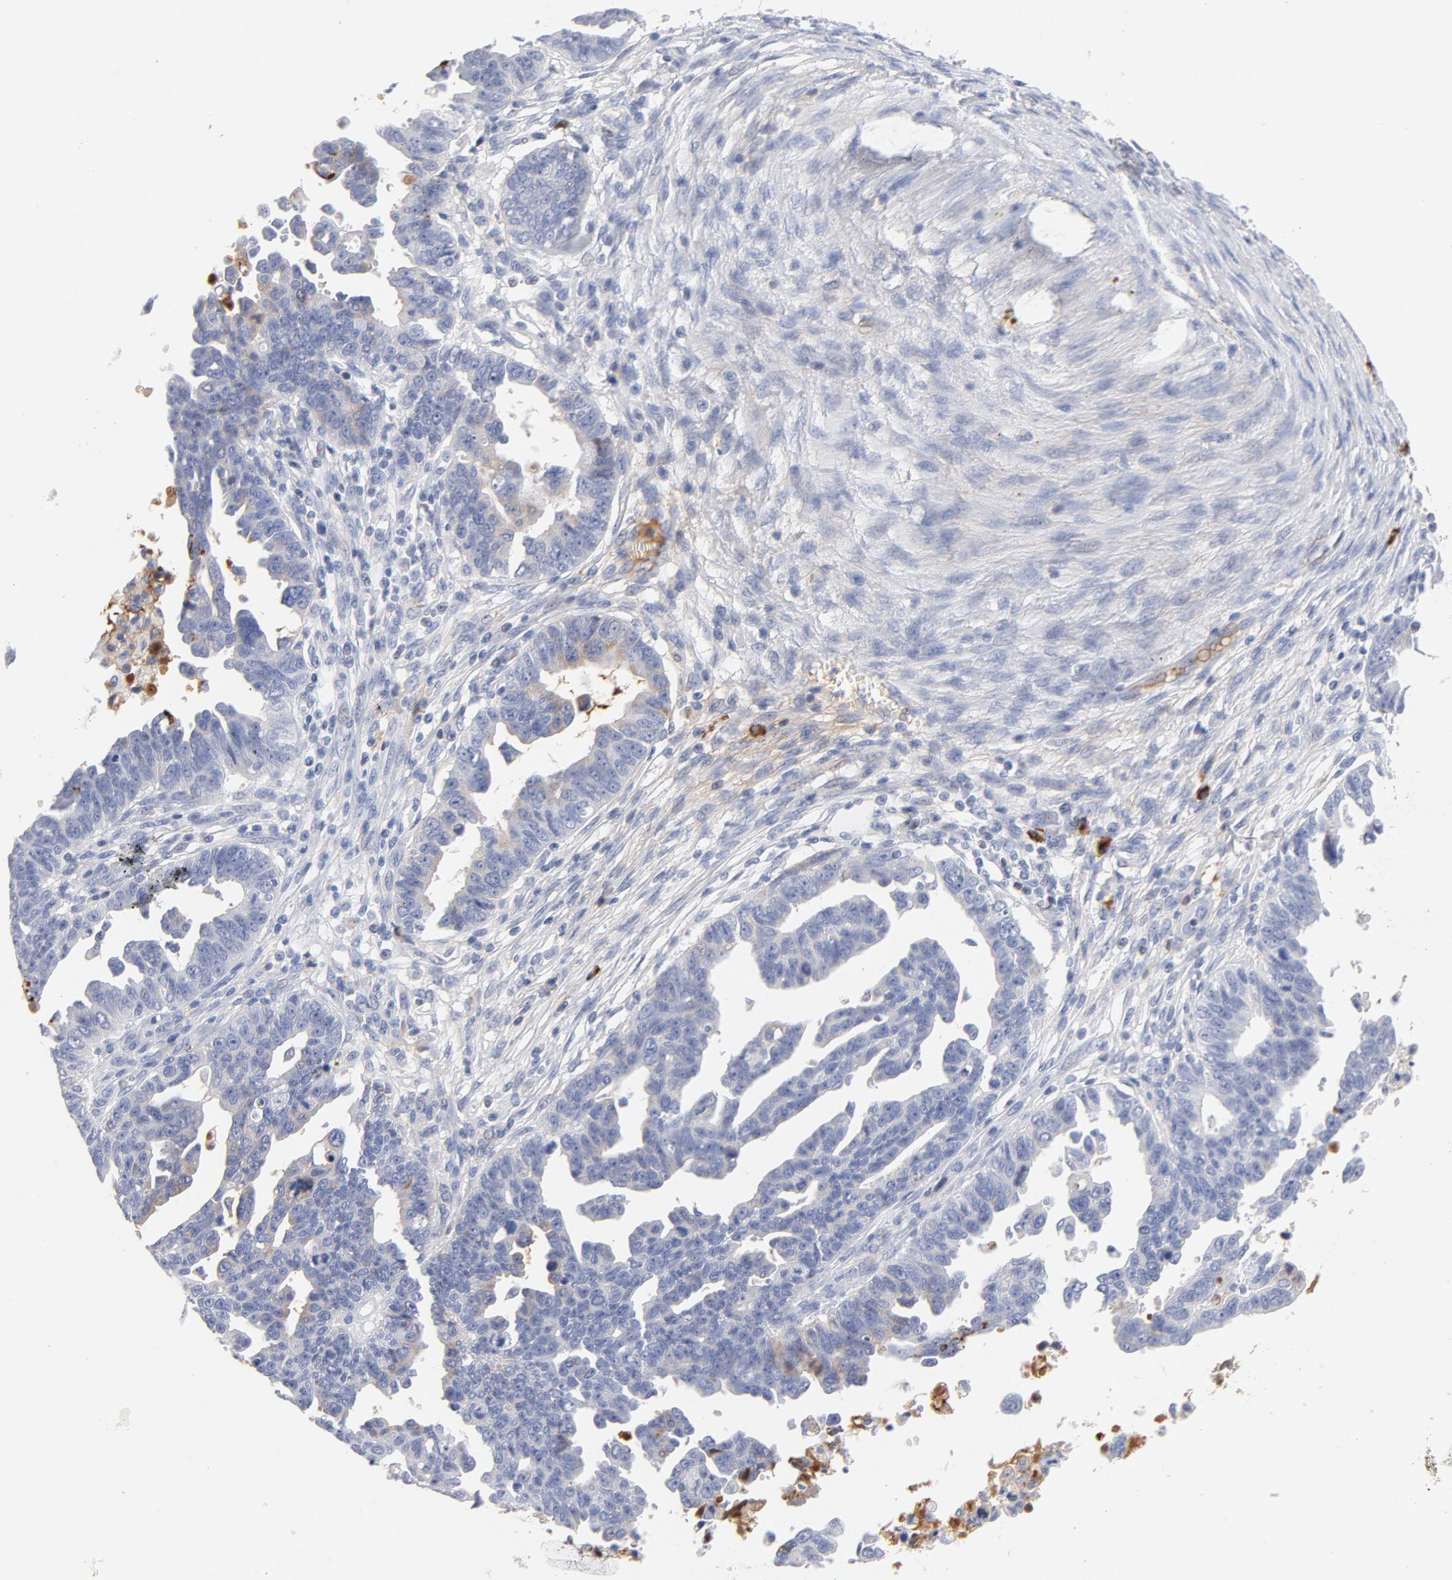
{"staining": {"intensity": "negative", "quantity": "none", "location": "none"}, "tissue": "ovarian cancer", "cell_type": "Tumor cells", "image_type": "cancer", "snomed": [{"axis": "morphology", "description": "Carcinoma, endometroid"}, {"axis": "morphology", "description": "Cystadenocarcinoma, serous, NOS"}, {"axis": "topography", "description": "Ovary"}], "caption": "Photomicrograph shows no protein expression in tumor cells of ovarian cancer (endometroid carcinoma) tissue.", "gene": "PLAT", "patient": {"sex": "female", "age": 45}}